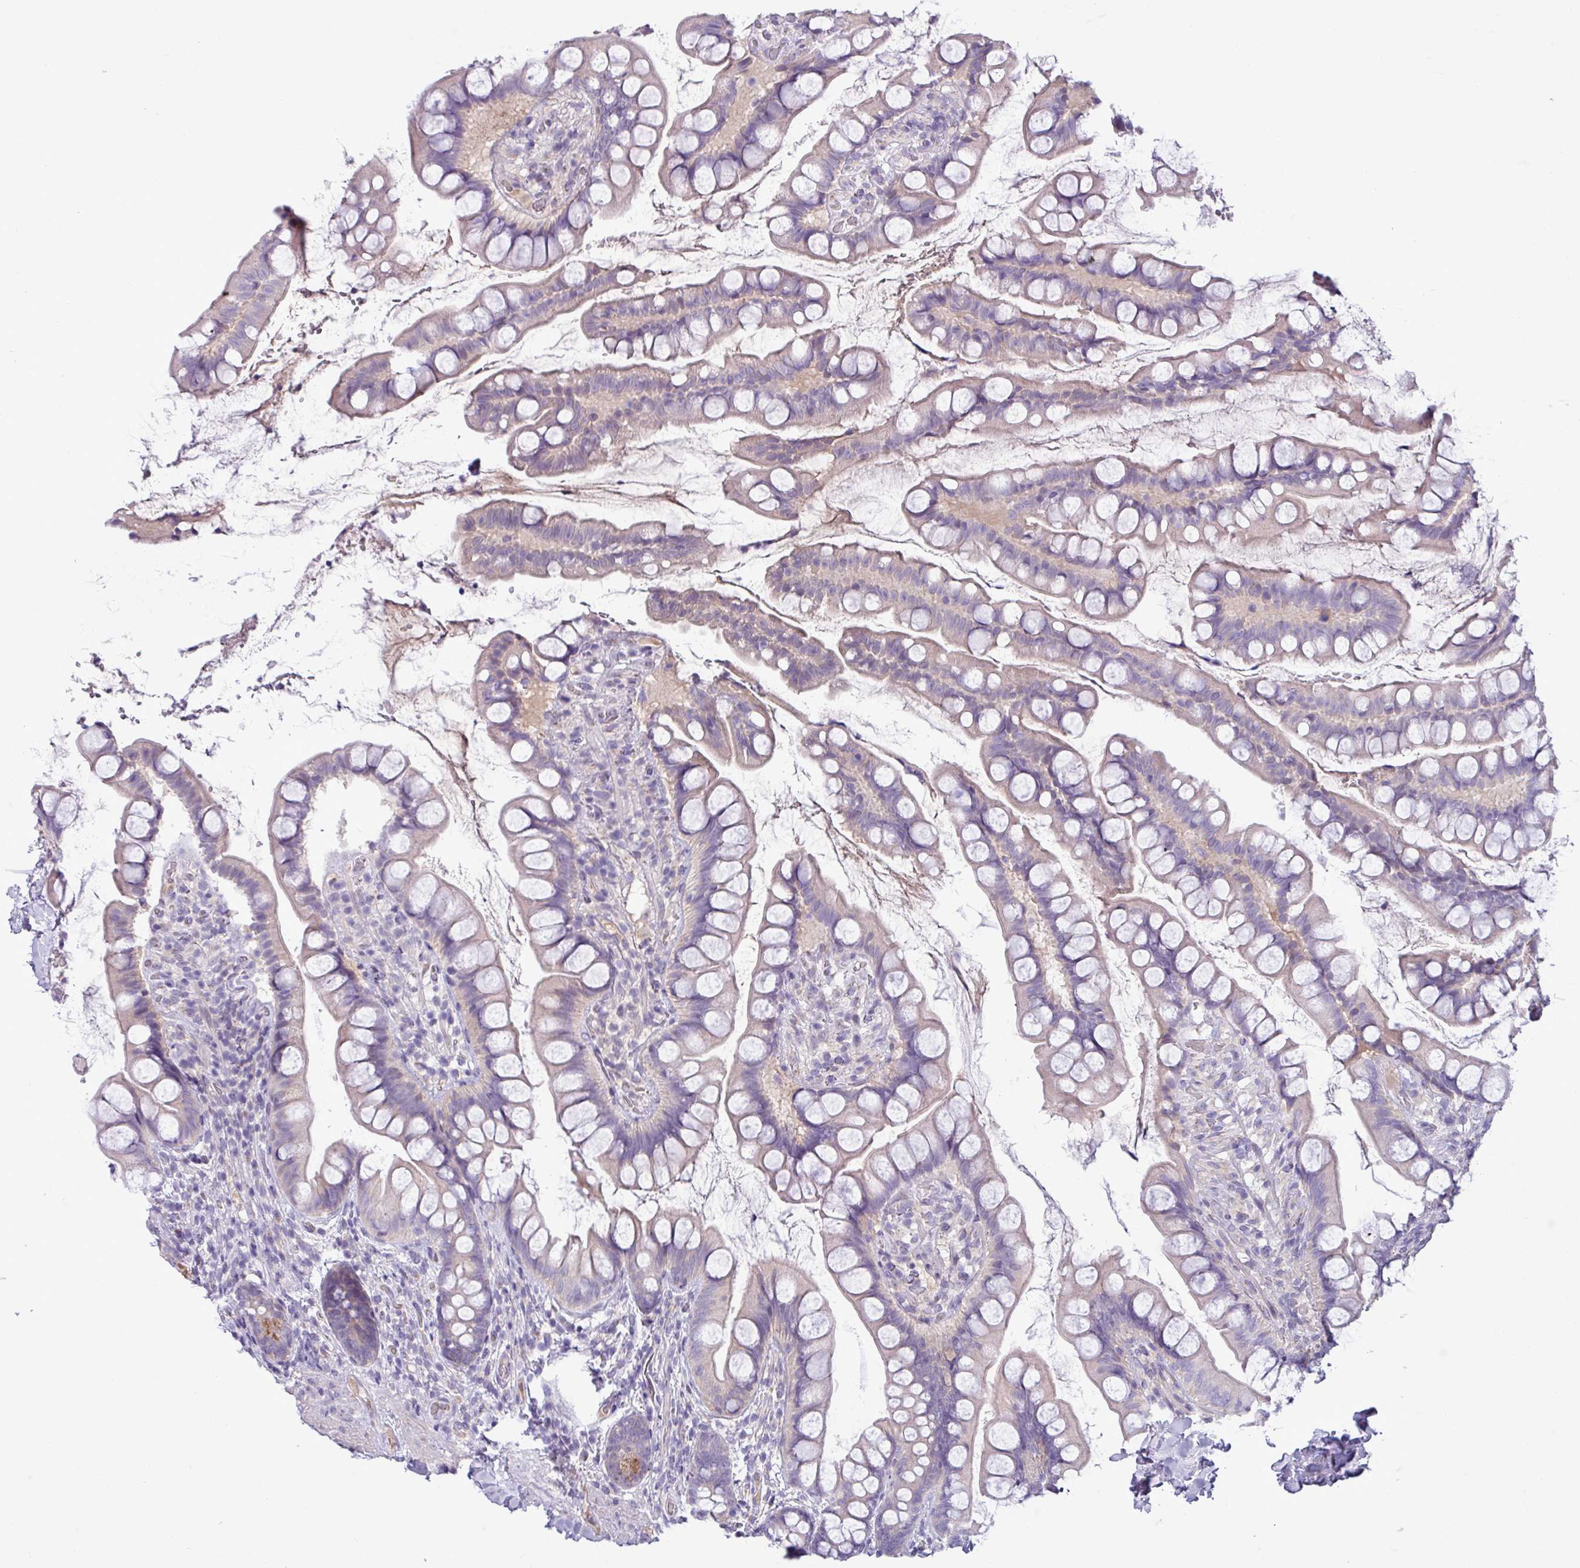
{"staining": {"intensity": "strong", "quantity": "<25%", "location": "cytoplasmic/membranous"}, "tissue": "small intestine", "cell_type": "Glandular cells", "image_type": "normal", "snomed": [{"axis": "morphology", "description": "Normal tissue, NOS"}, {"axis": "topography", "description": "Small intestine"}], "caption": "IHC photomicrograph of benign small intestine: human small intestine stained using IHC exhibits medium levels of strong protein expression localized specifically in the cytoplasmic/membranous of glandular cells, appearing as a cytoplasmic/membranous brown color.", "gene": "STIMATE", "patient": {"sex": "male", "age": 70}}